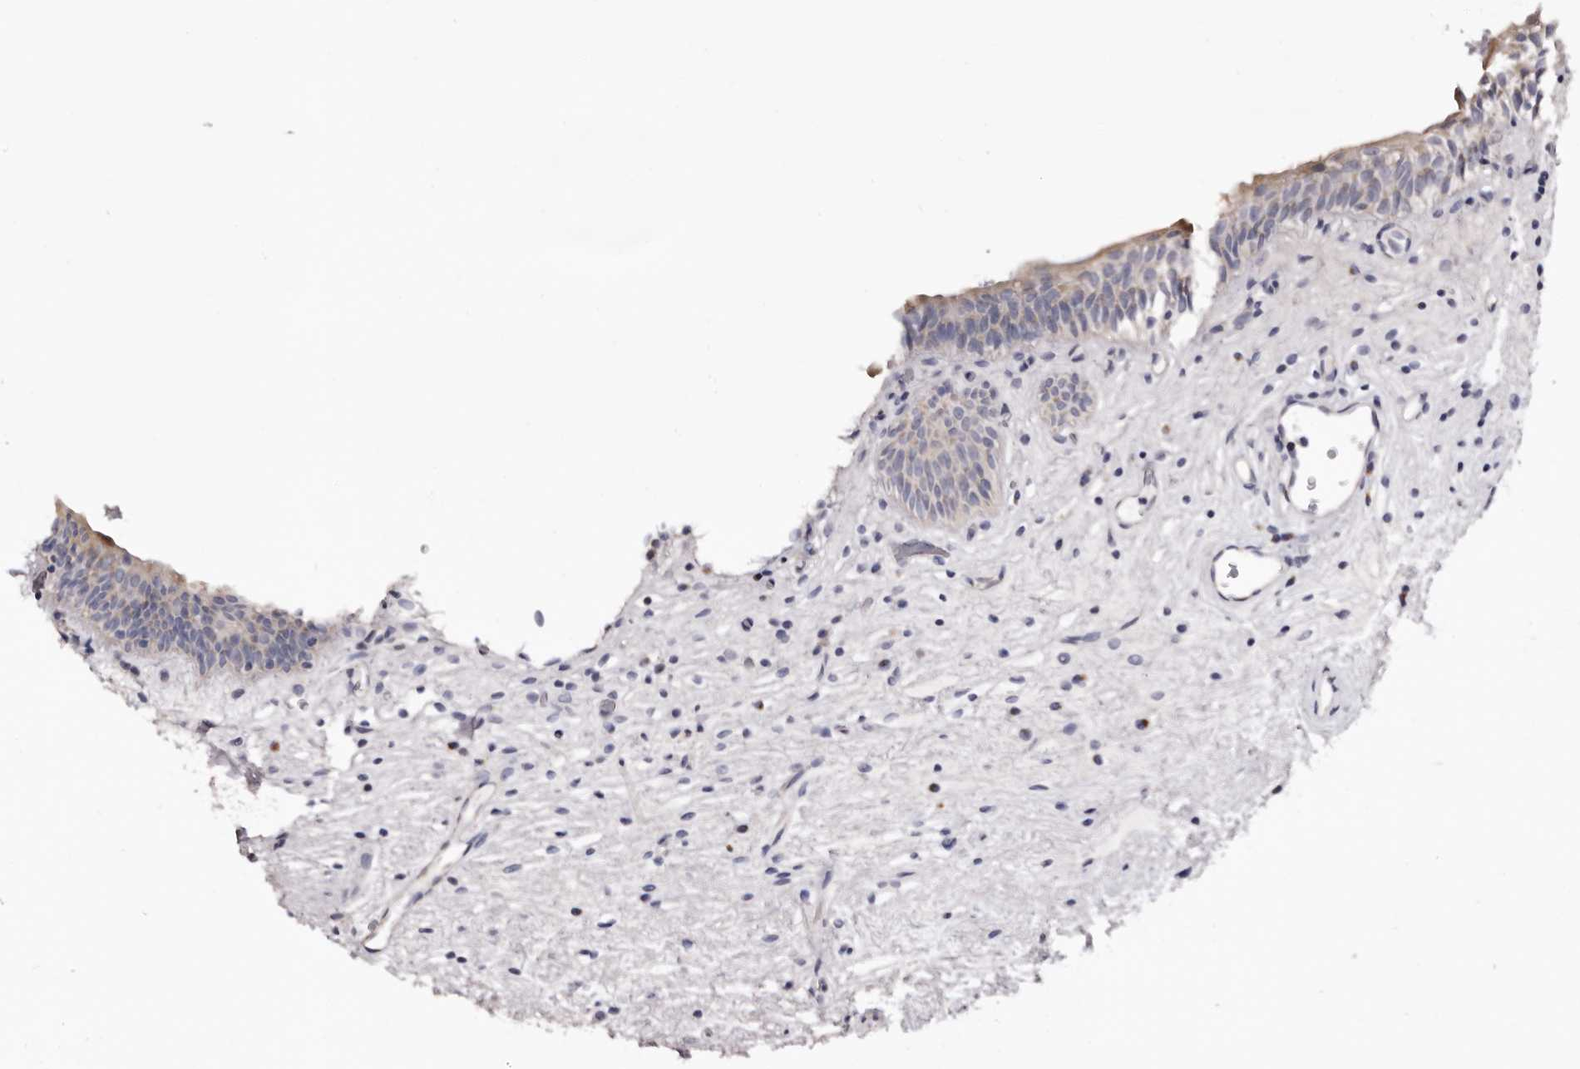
{"staining": {"intensity": "weak", "quantity": "25%-75%", "location": "cytoplasmic/membranous"}, "tissue": "urinary bladder", "cell_type": "Urothelial cells", "image_type": "normal", "snomed": [{"axis": "morphology", "description": "Normal tissue, NOS"}, {"axis": "topography", "description": "Urinary bladder"}], "caption": "Protein analysis of normal urinary bladder reveals weak cytoplasmic/membranous expression in about 25%-75% of urothelial cells.", "gene": "CASQ1", "patient": {"sex": "male", "age": 83}}